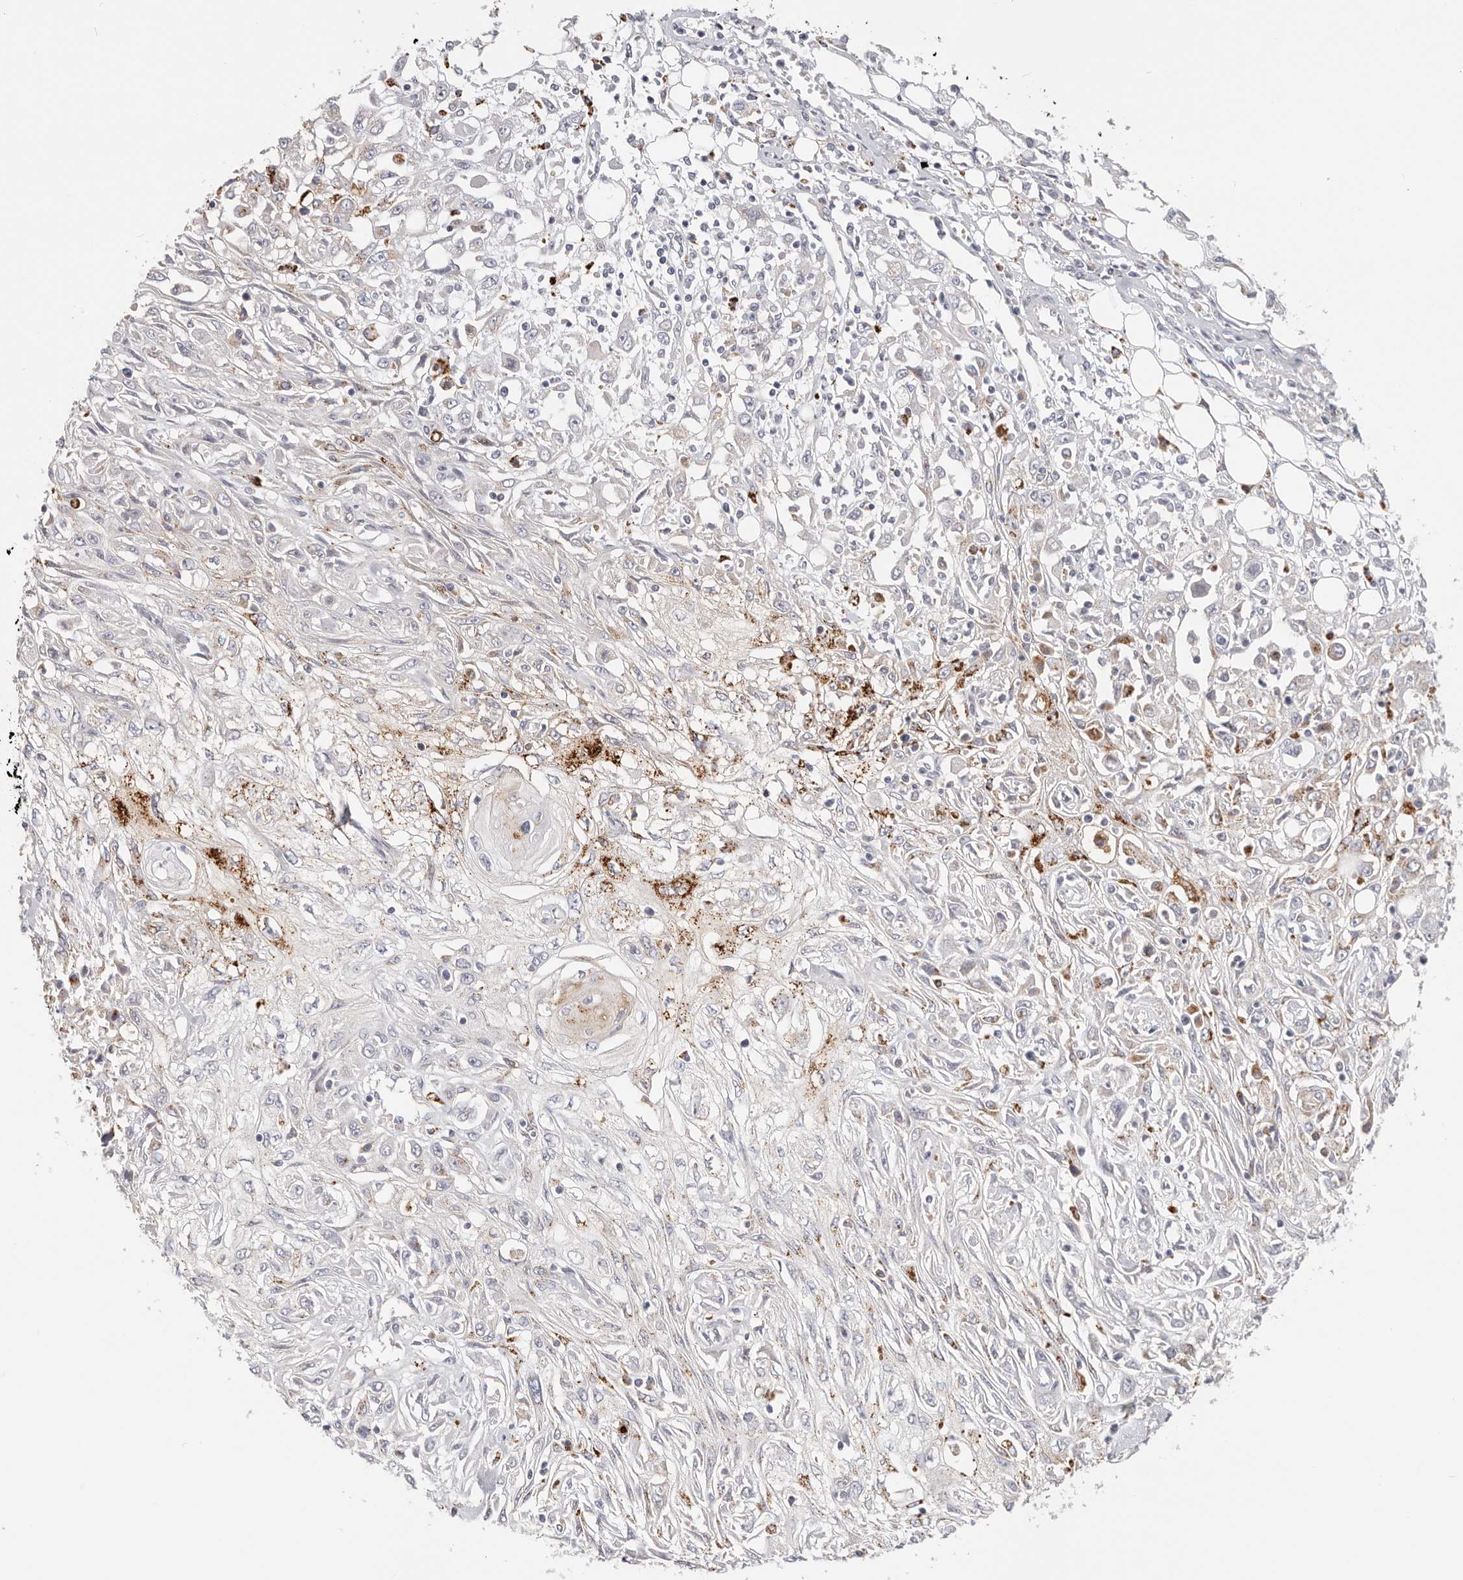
{"staining": {"intensity": "moderate", "quantity": "<25%", "location": "cytoplasmic/membranous"}, "tissue": "skin cancer", "cell_type": "Tumor cells", "image_type": "cancer", "snomed": [{"axis": "morphology", "description": "Squamous cell carcinoma, NOS"}, {"axis": "morphology", "description": "Squamous cell carcinoma, metastatic, NOS"}, {"axis": "topography", "description": "Skin"}, {"axis": "topography", "description": "Lymph node"}], "caption": "Immunohistochemical staining of skin cancer shows moderate cytoplasmic/membranous protein staining in approximately <25% of tumor cells.", "gene": "STKLD1", "patient": {"sex": "male", "age": 75}}